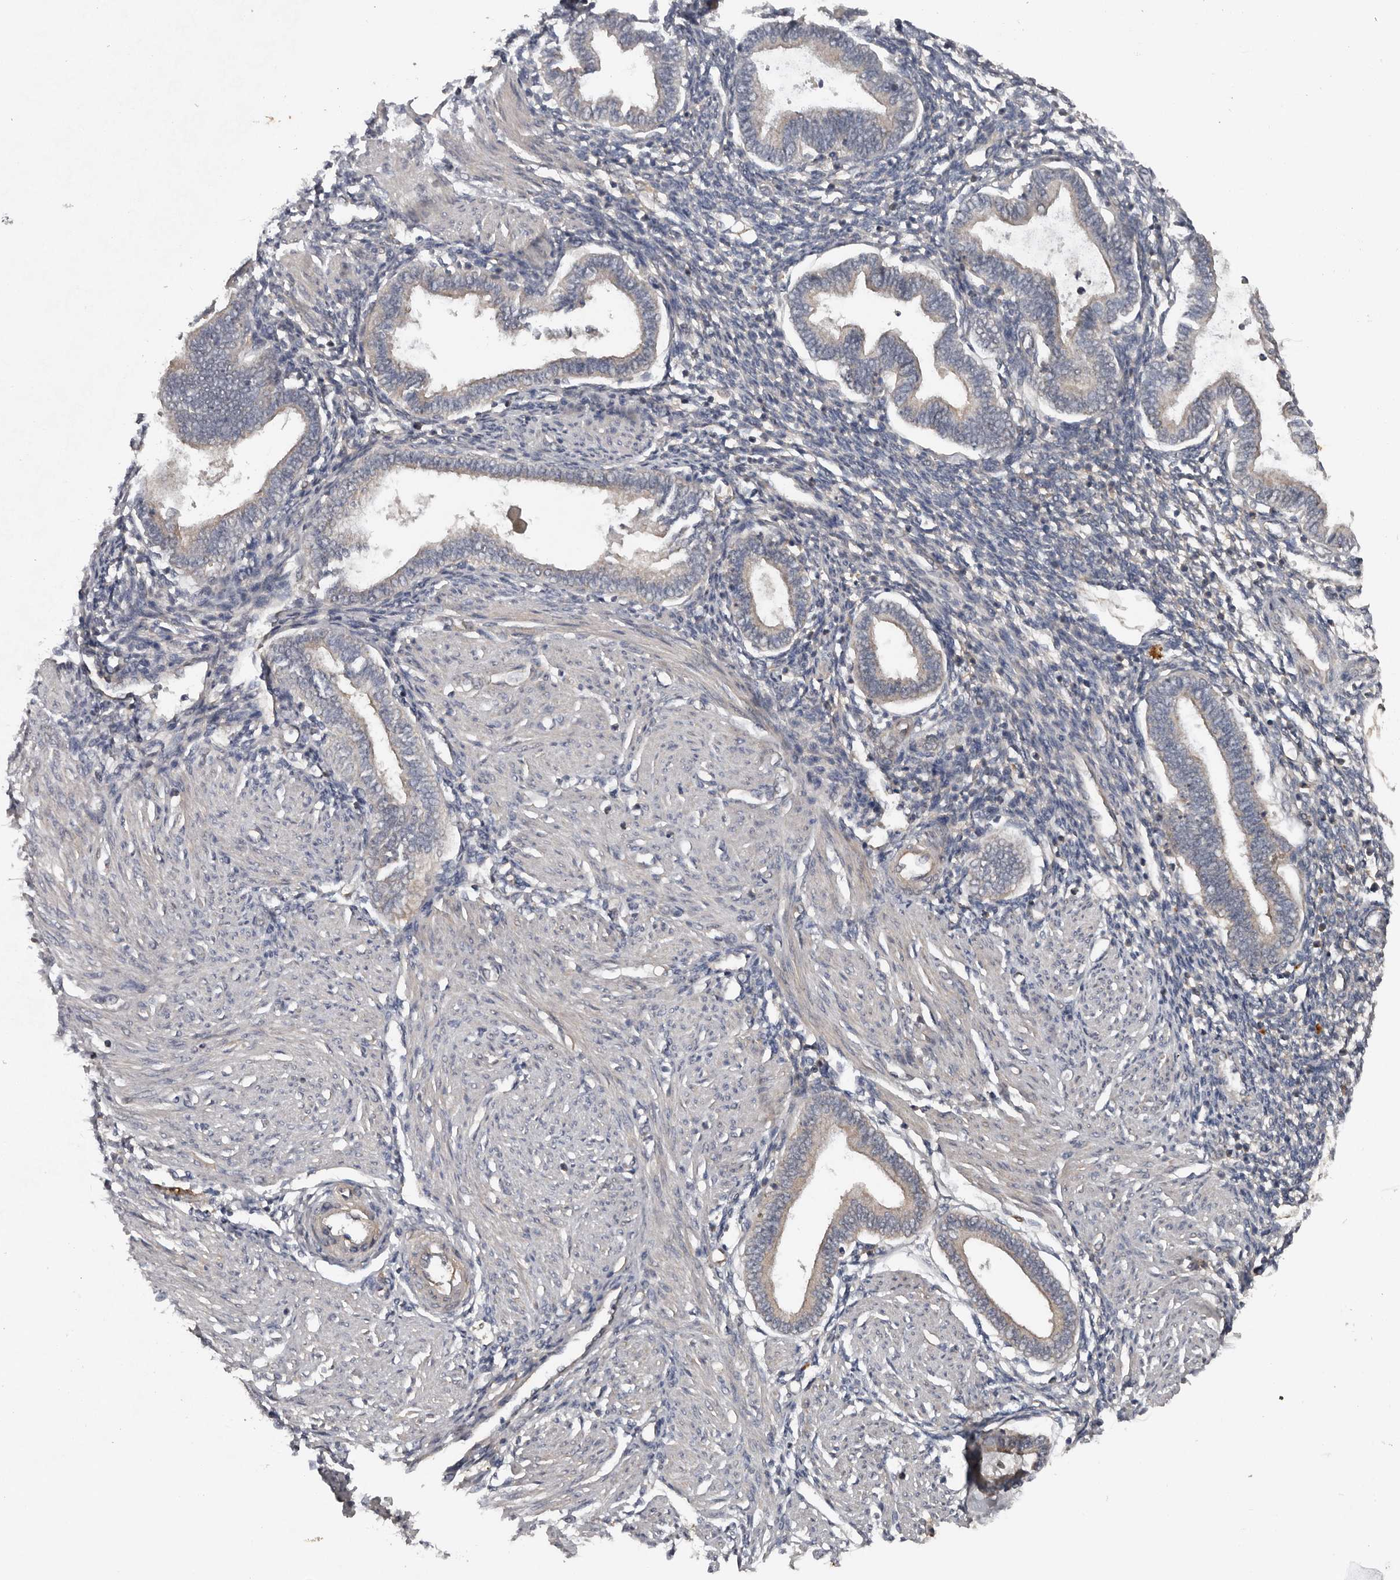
{"staining": {"intensity": "negative", "quantity": "none", "location": "none"}, "tissue": "endometrium", "cell_type": "Cells in endometrial stroma", "image_type": "normal", "snomed": [{"axis": "morphology", "description": "Normal tissue, NOS"}, {"axis": "topography", "description": "Endometrium"}], "caption": "The photomicrograph shows no significant positivity in cells in endometrial stroma of endometrium.", "gene": "DNAJB4", "patient": {"sex": "female", "age": 53}}